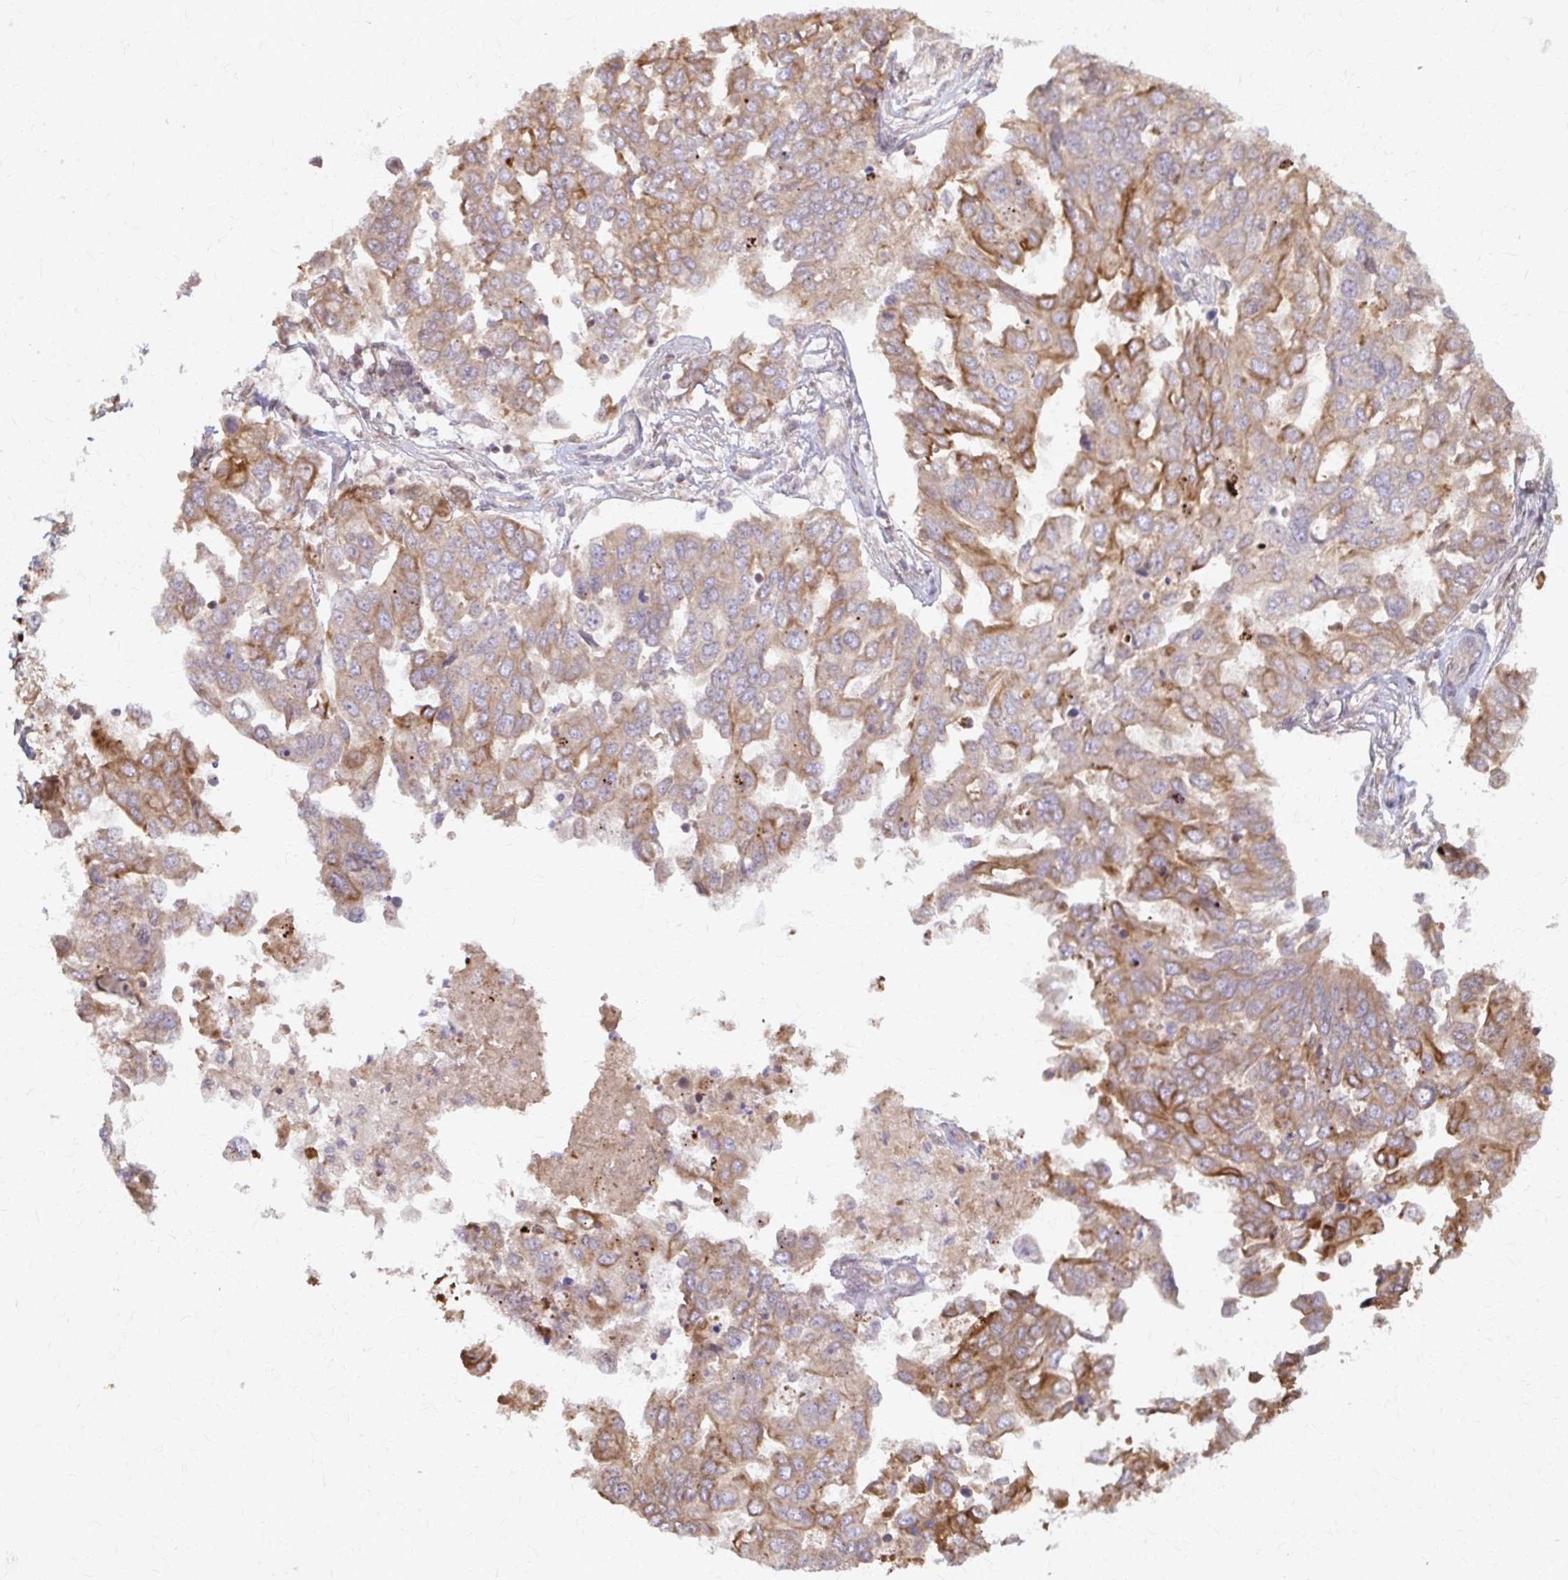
{"staining": {"intensity": "moderate", "quantity": ">75%", "location": "cytoplasmic/membranous"}, "tissue": "ovarian cancer", "cell_type": "Tumor cells", "image_type": "cancer", "snomed": [{"axis": "morphology", "description": "Cystadenocarcinoma, serous, NOS"}, {"axis": "topography", "description": "Ovary"}], "caption": "The micrograph displays a brown stain indicating the presence of a protein in the cytoplasmic/membranous of tumor cells in ovarian cancer (serous cystadenocarcinoma).", "gene": "ARHGAP35", "patient": {"sex": "female", "age": 53}}